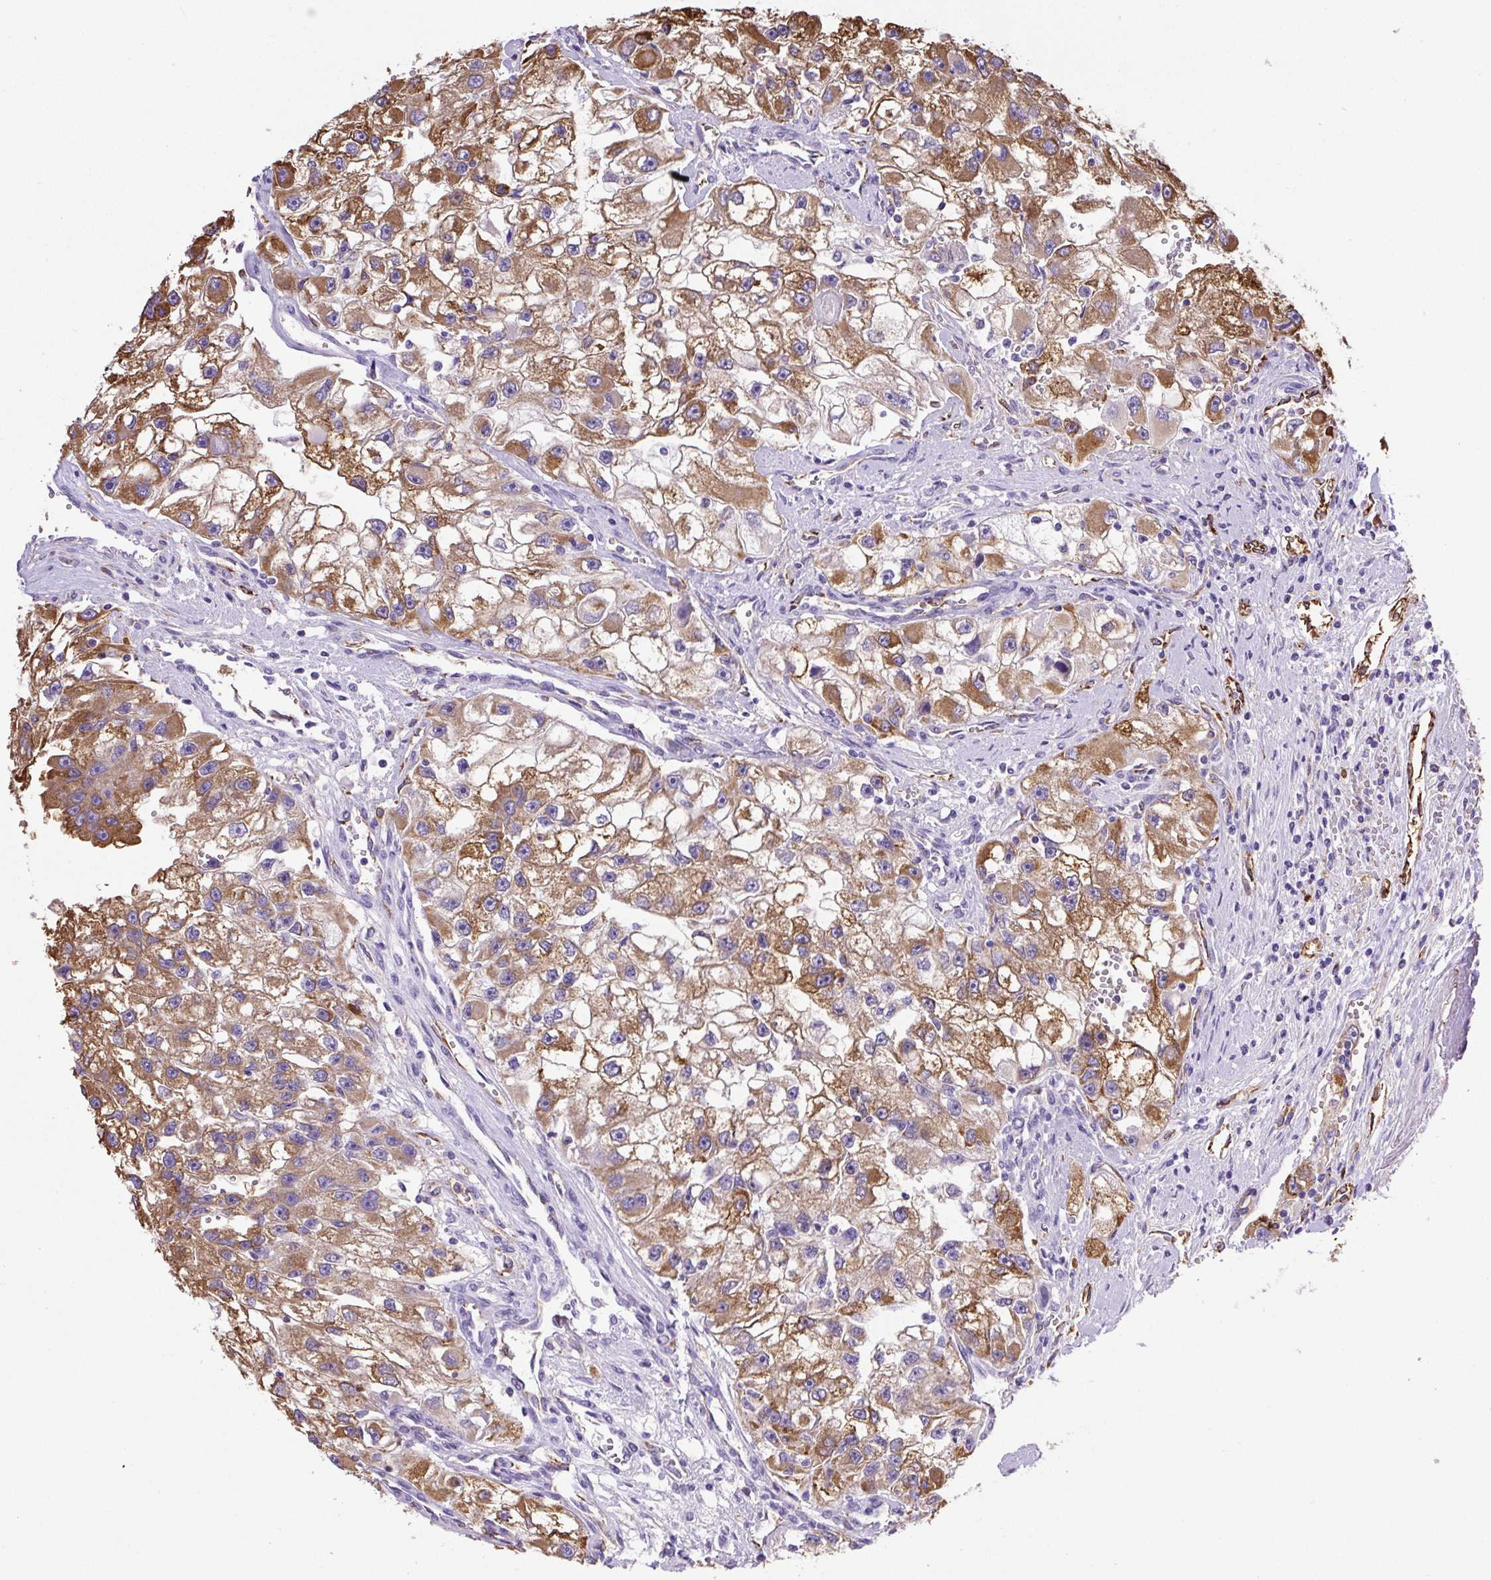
{"staining": {"intensity": "moderate", "quantity": ">75%", "location": "cytoplasmic/membranous"}, "tissue": "renal cancer", "cell_type": "Tumor cells", "image_type": "cancer", "snomed": [{"axis": "morphology", "description": "Adenocarcinoma, NOS"}, {"axis": "topography", "description": "Kidney"}], "caption": "Renal adenocarcinoma stained with a protein marker demonstrates moderate staining in tumor cells.", "gene": "MAGEB5", "patient": {"sex": "male", "age": 63}}